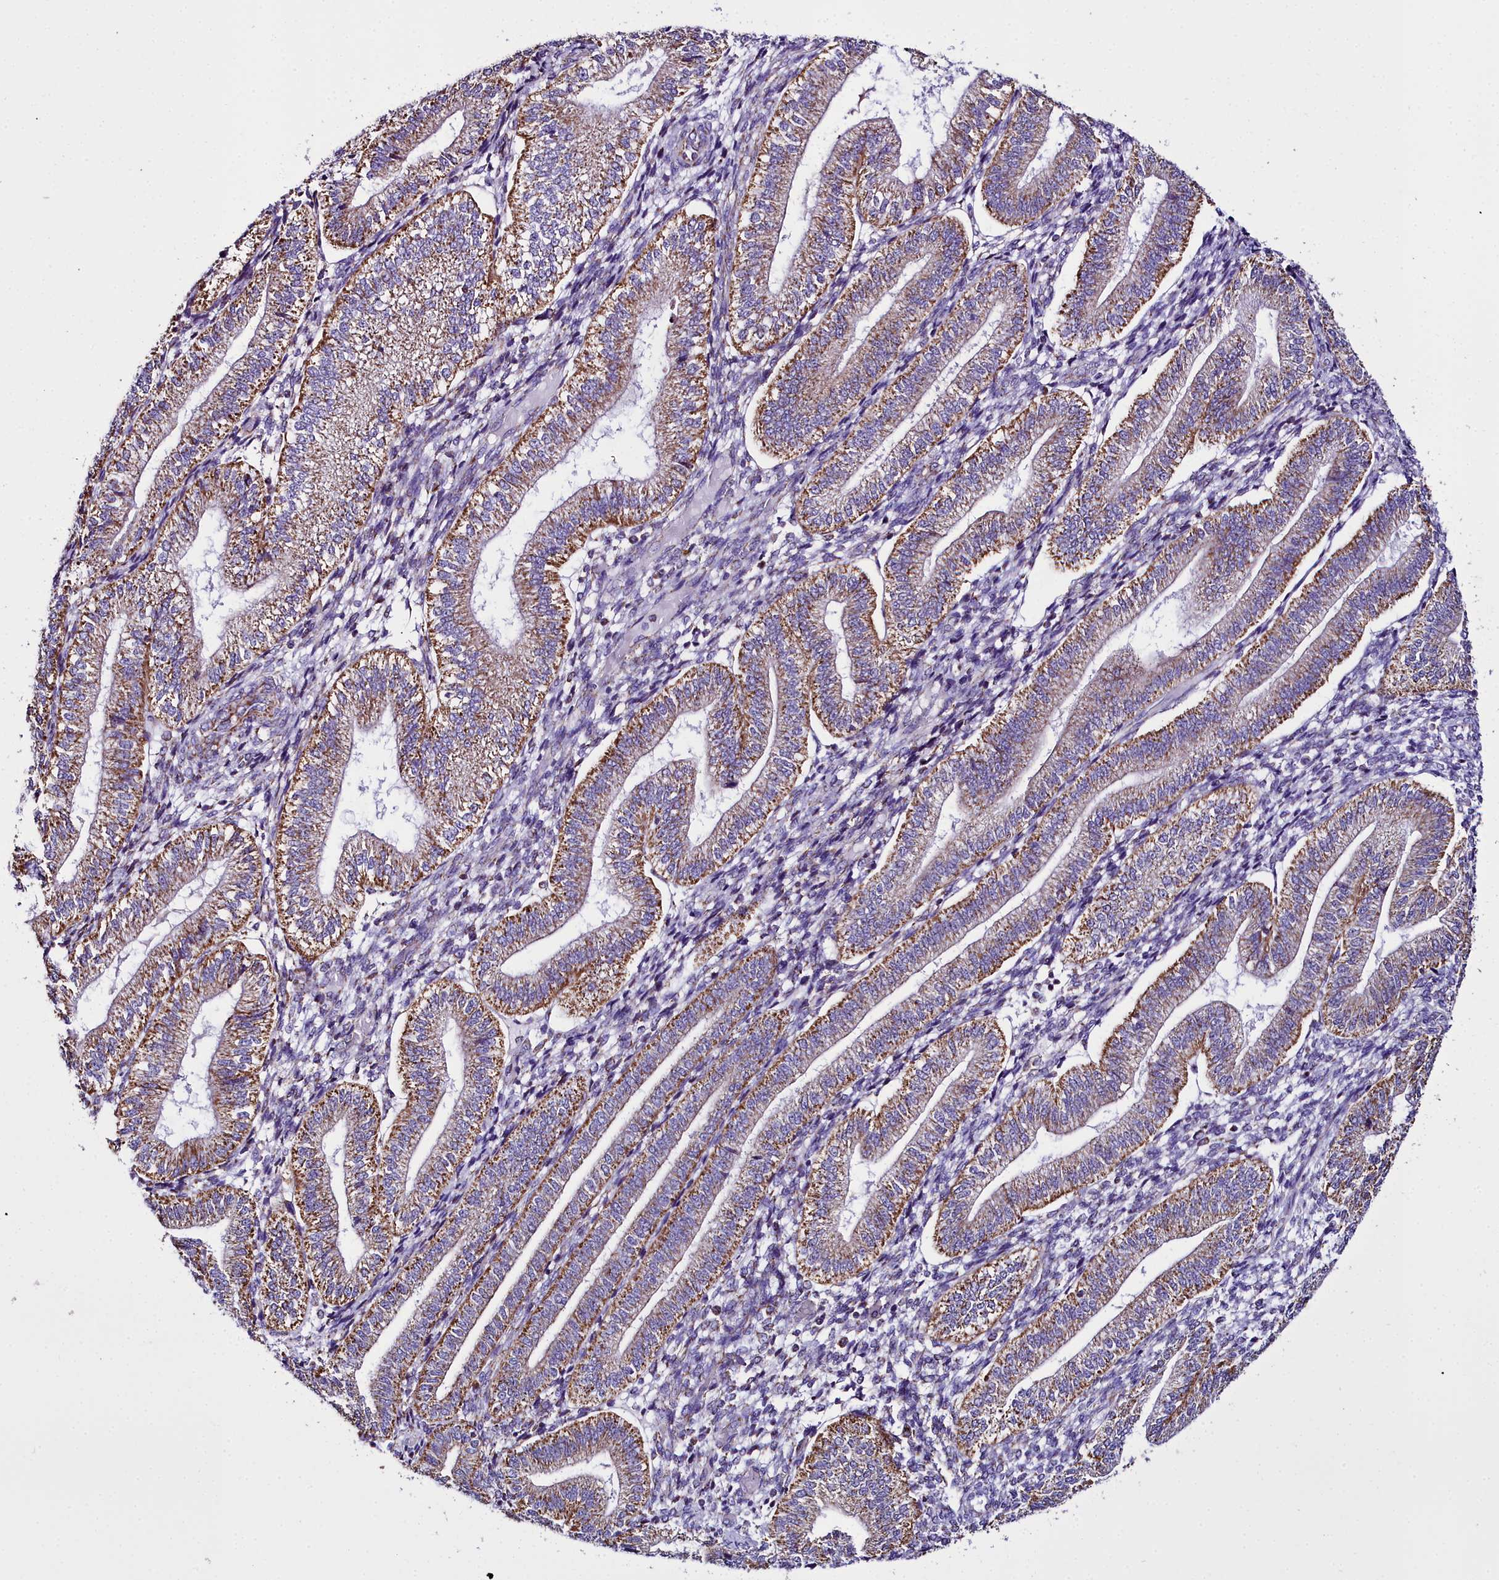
{"staining": {"intensity": "moderate", "quantity": "25%-75%", "location": "cytoplasmic/membranous"}, "tissue": "endometrium", "cell_type": "Cells in endometrial stroma", "image_type": "normal", "snomed": [{"axis": "morphology", "description": "Normal tissue, NOS"}, {"axis": "topography", "description": "Endometrium"}], "caption": "Moderate cytoplasmic/membranous positivity is identified in approximately 25%-75% of cells in endometrial stroma in unremarkable endometrium. The protein of interest is shown in brown color, while the nuclei are stained blue.", "gene": "WDFY3", "patient": {"sex": "female", "age": 34}}